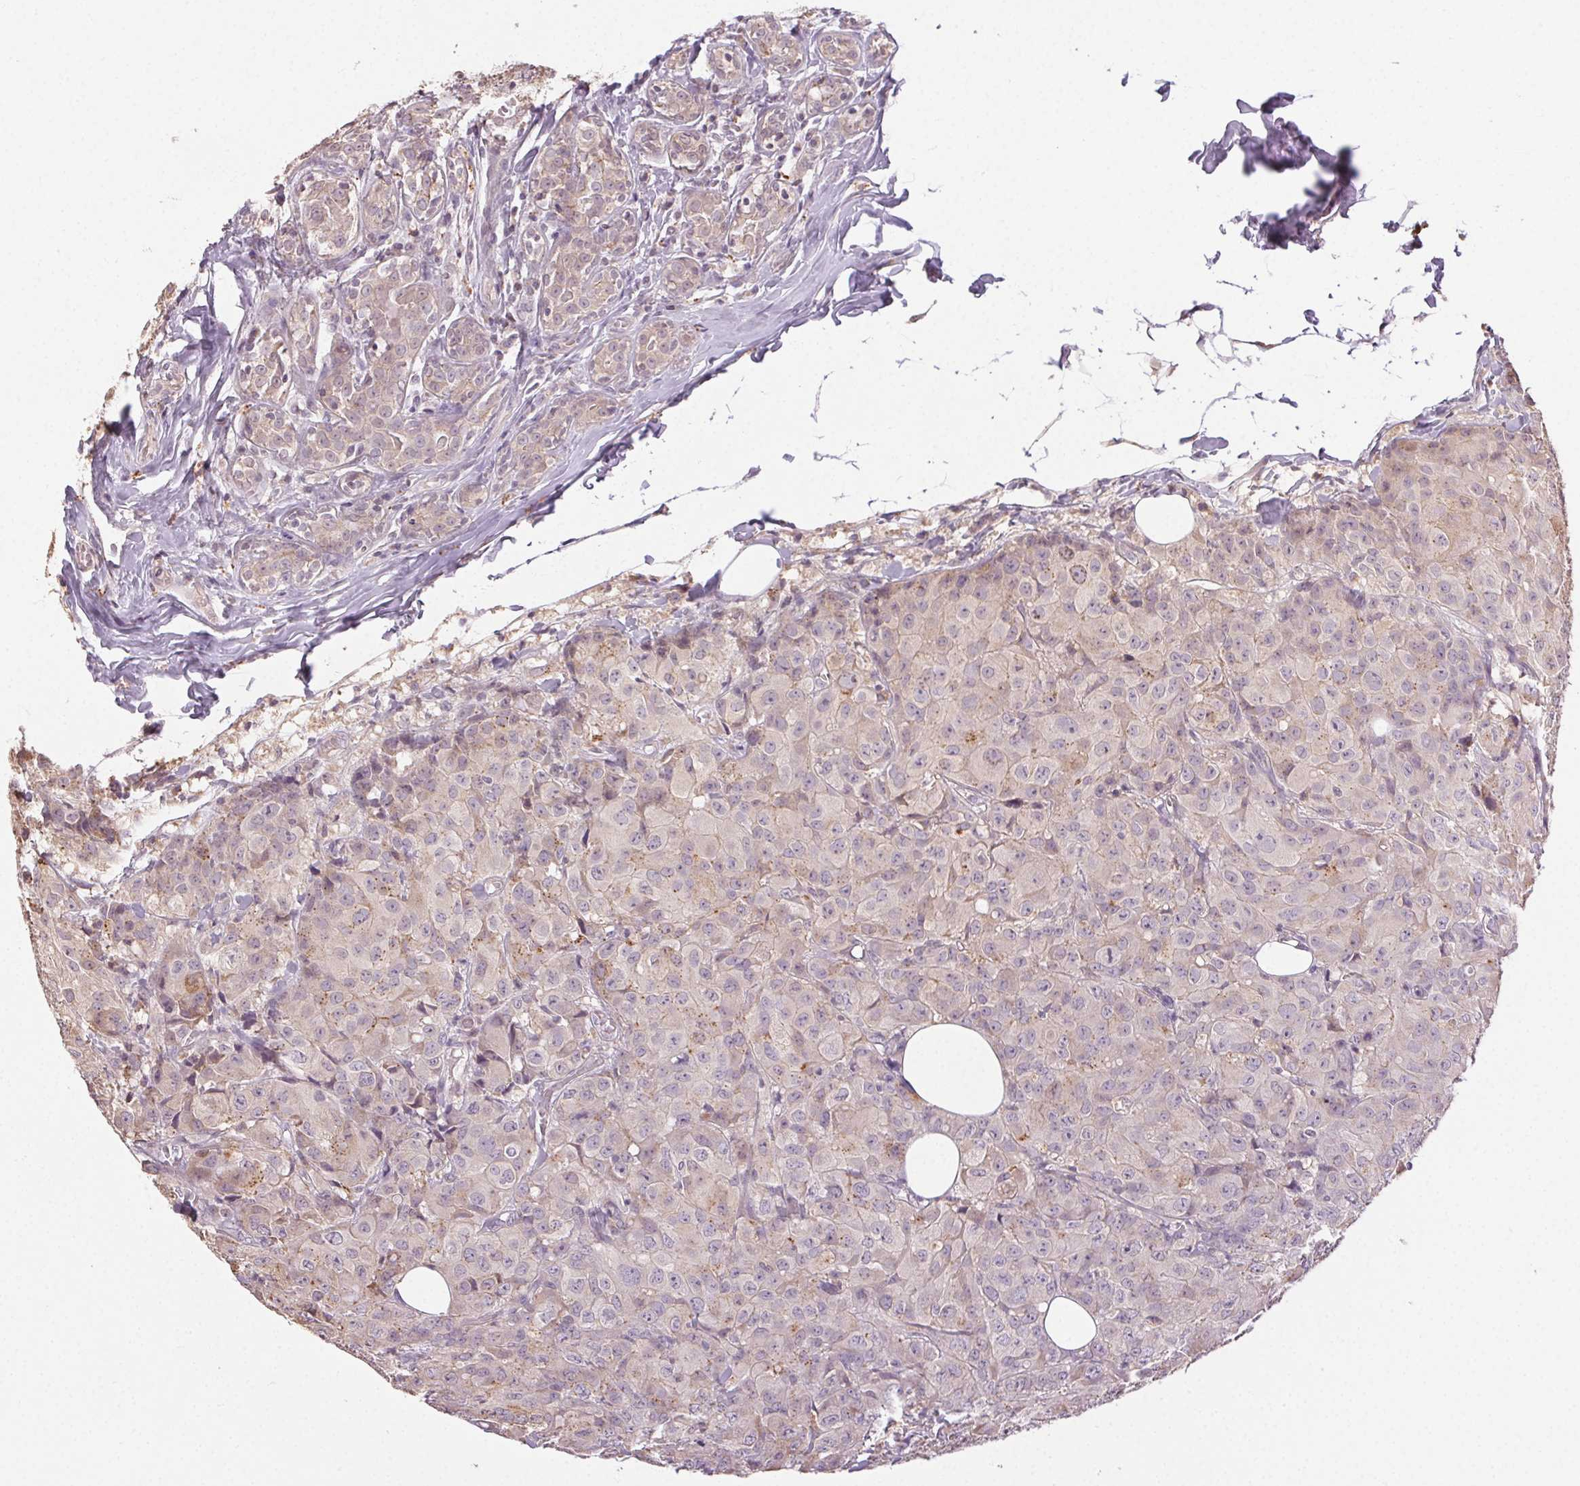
{"staining": {"intensity": "weak", "quantity": "<25%", "location": "cytoplasmic/membranous"}, "tissue": "breast cancer", "cell_type": "Tumor cells", "image_type": "cancer", "snomed": [{"axis": "morphology", "description": "Duct carcinoma"}, {"axis": "topography", "description": "Breast"}], "caption": "DAB (3,3'-diaminobenzidine) immunohistochemical staining of human invasive ductal carcinoma (breast) displays no significant positivity in tumor cells.", "gene": "ATP1B3", "patient": {"sex": "female", "age": 43}}